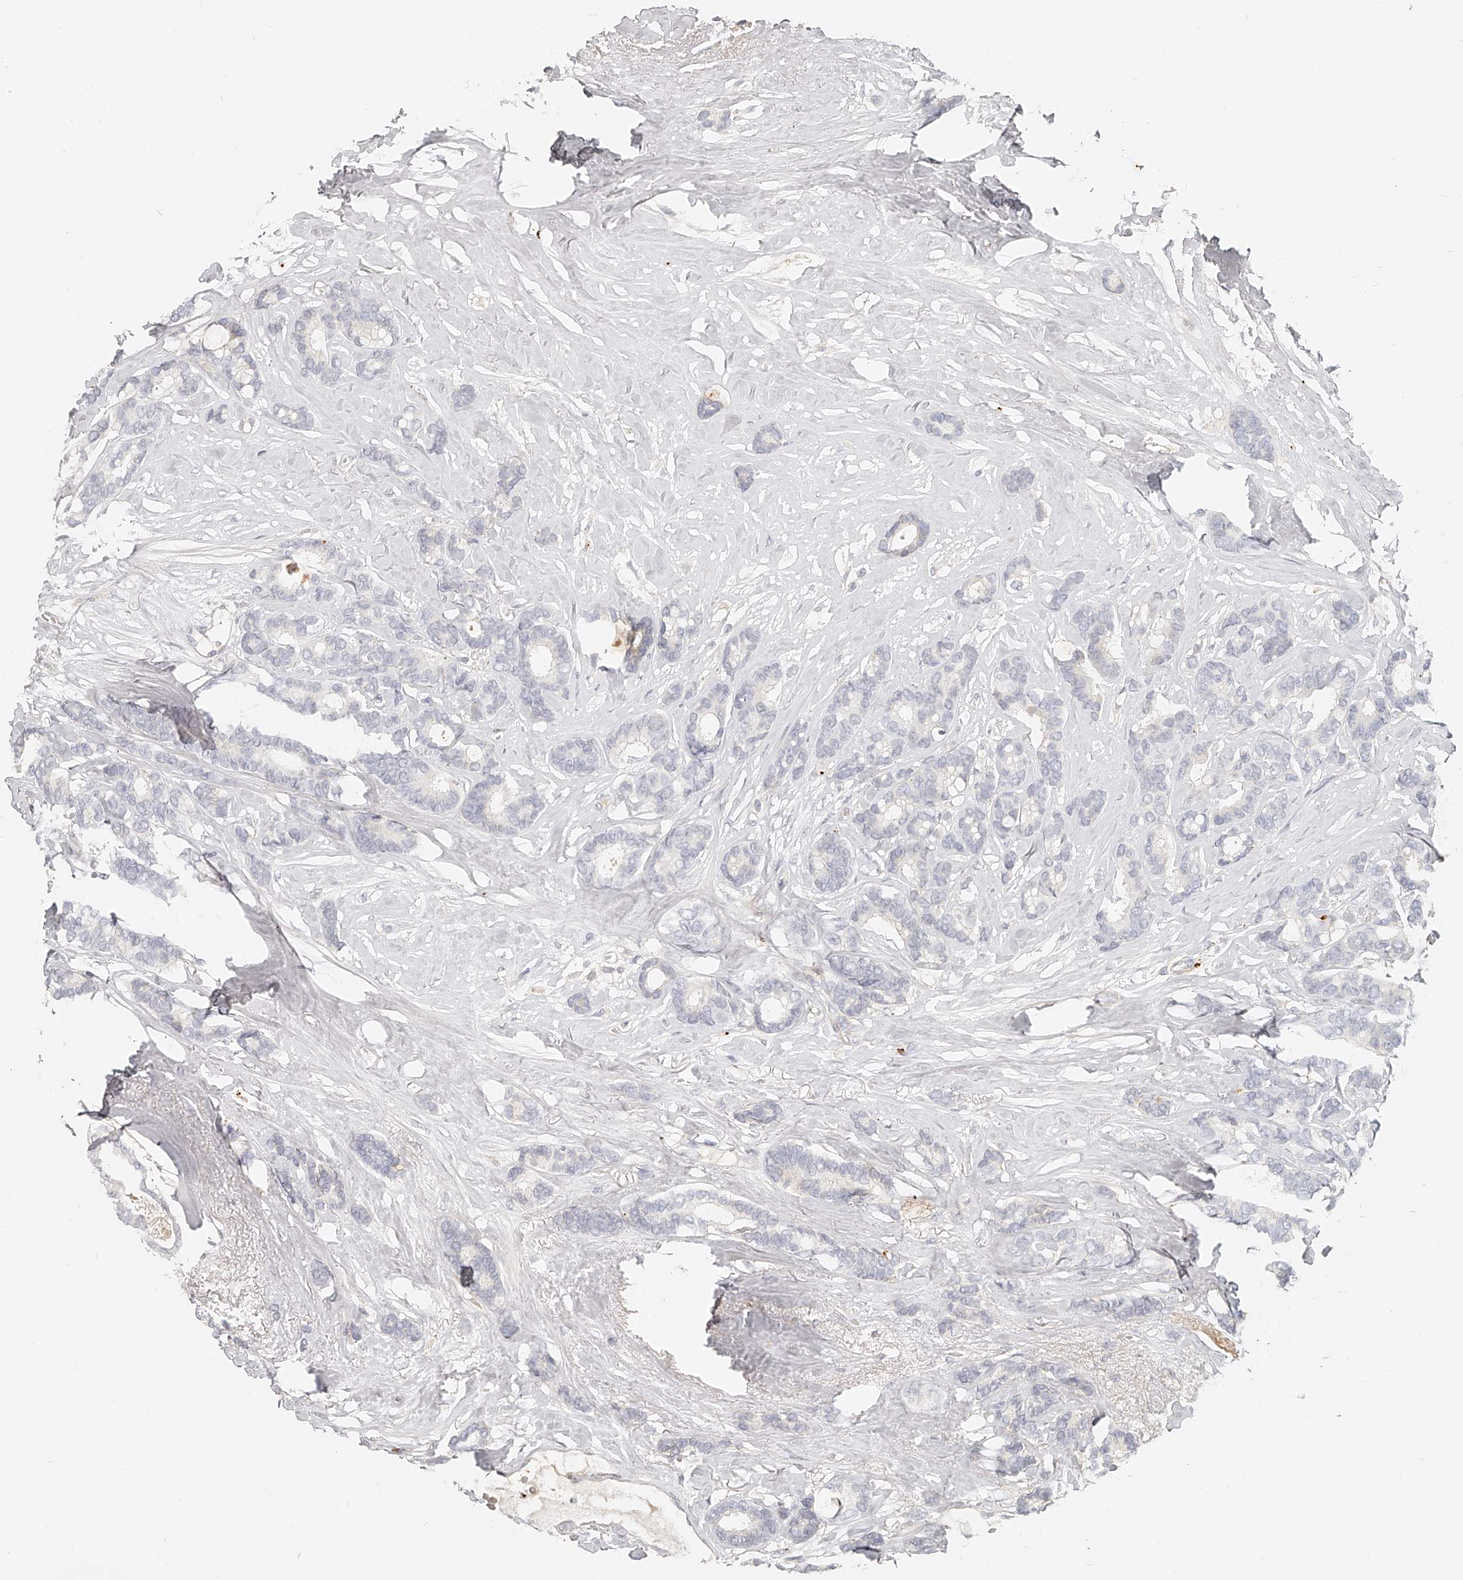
{"staining": {"intensity": "negative", "quantity": "none", "location": "none"}, "tissue": "breast cancer", "cell_type": "Tumor cells", "image_type": "cancer", "snomed": [{"axis": "morphology", "description": "Duct carcinoma"}, {"axis": "topography", "description": "Breast"}], "caption": "Breast cancer stained for a protein using immunohistochemistry (IHC) displays no staining tumor cells.", "gene": "ITGB3", "patient": {"sex": "female", "age": 87}}